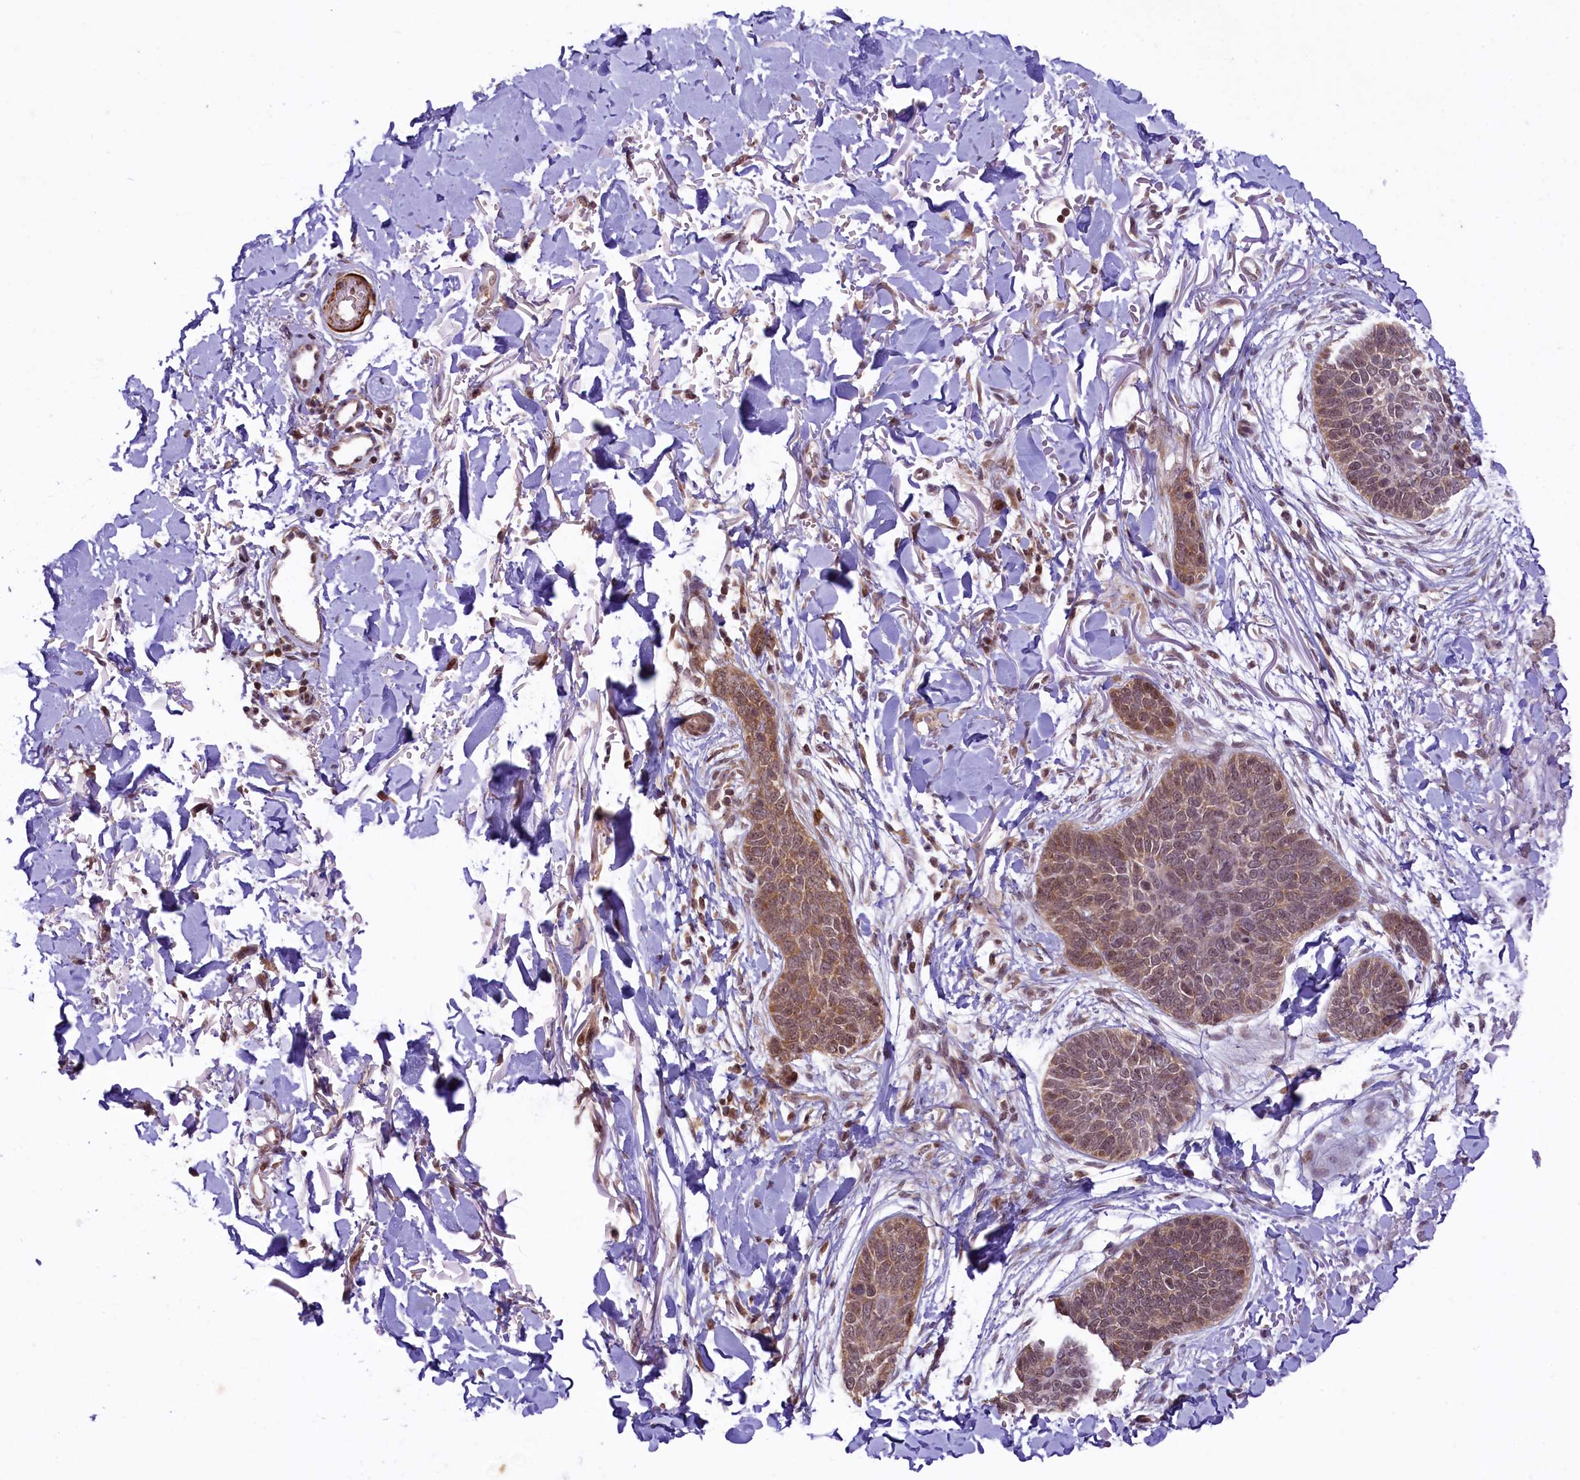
{"staining": {"intensity": "moderate", "quantity": ">75%", "location": "cytoplasmic/membranous"}, "tissue": "skin cancer", "cell_type": "Tumor cells", "image_type": "cancer", "snomed": [{"axis": "morphology", "description": "Basal cell carcinoma"}, {"axis": "topography", "description": "Skin"}], "caption": "A brown stain highlights moderate cytoplasmic/membranous staining of a protein in skin cancer (basal cell carcinoma) tumor cells.", "gene": "RBBP8", "patient": {"sex": "male", "age": 85}}